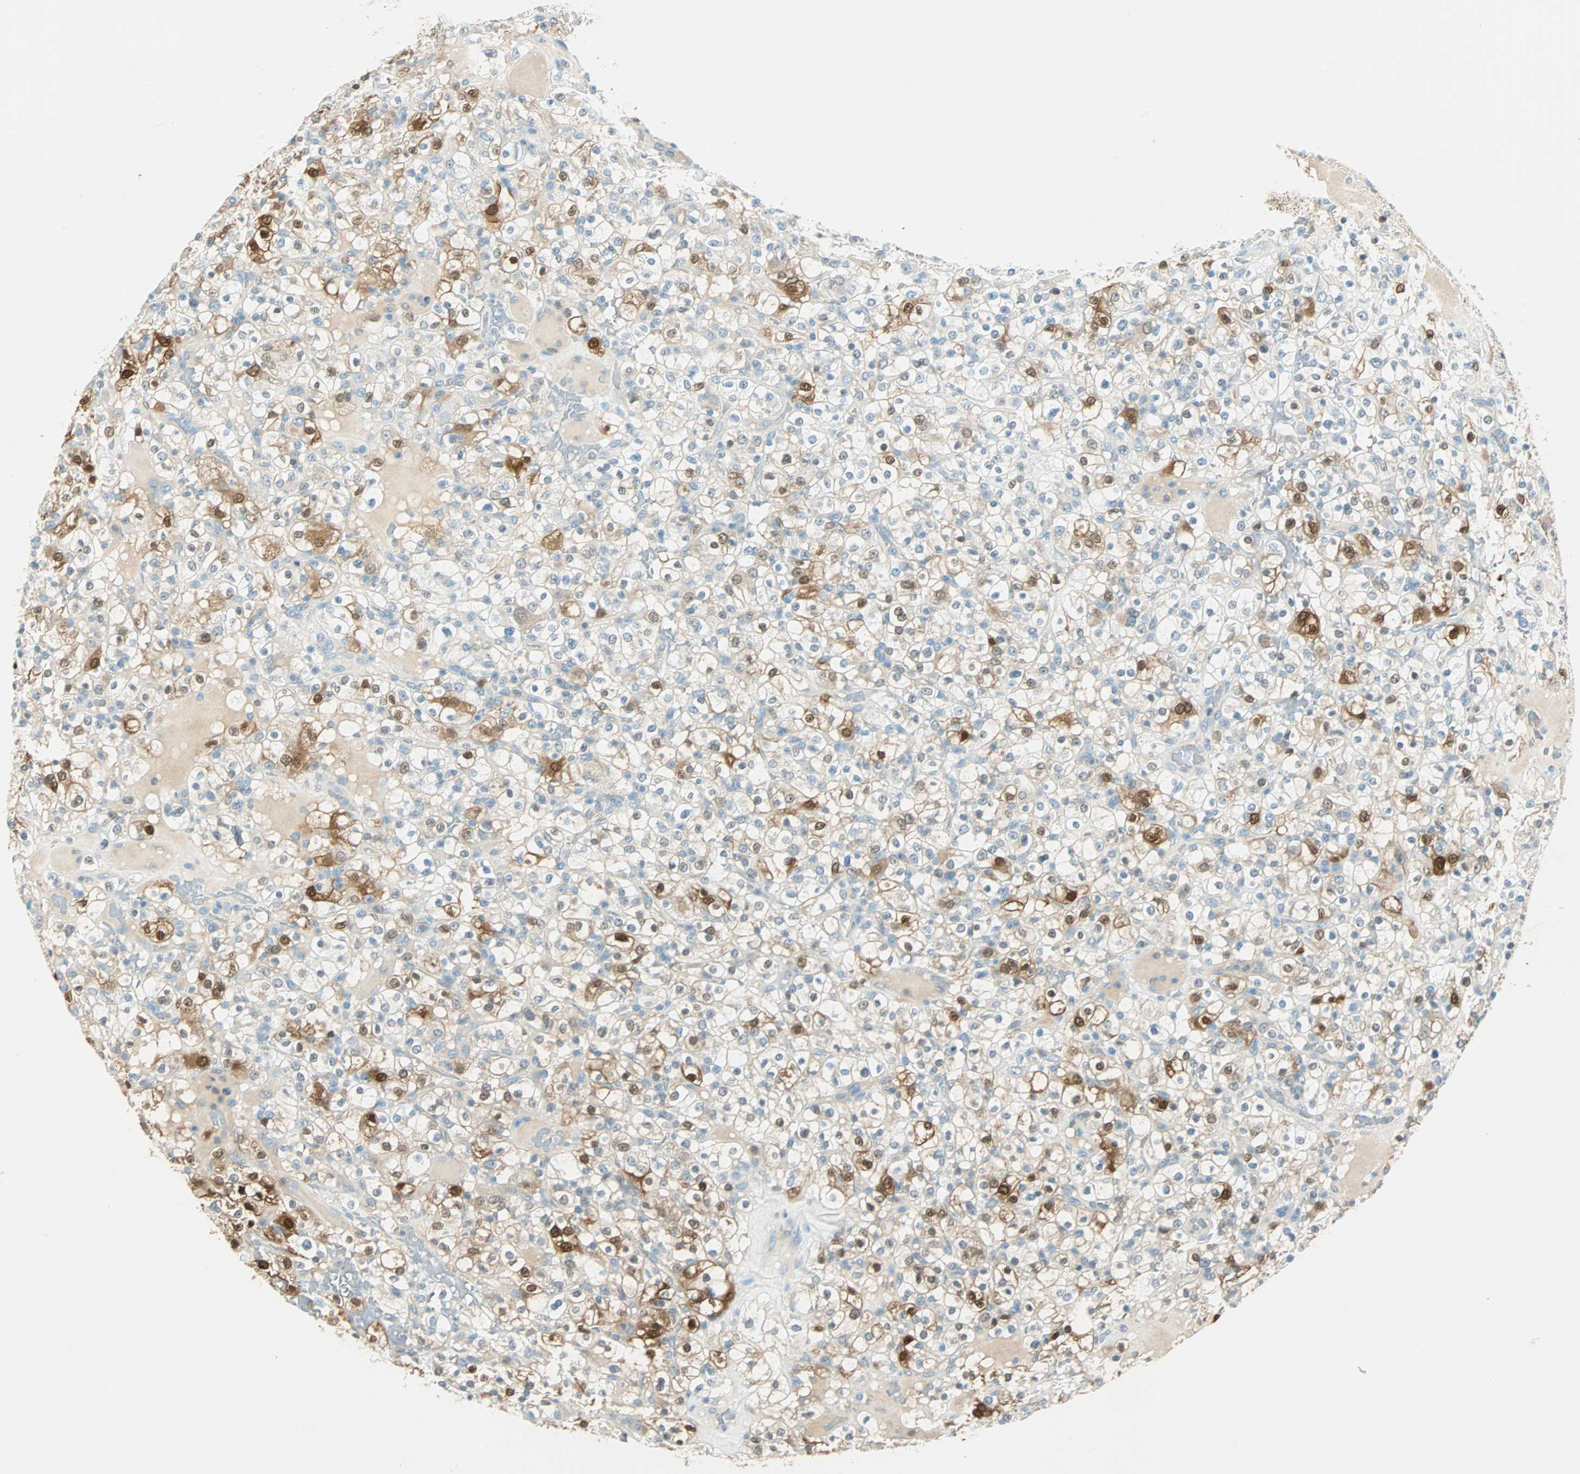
{"staining": {"intensity": "strong", "quantity": "25%-75%", "location": "cytoplasmic/membranous,nuclear"}, "tissue": "renal cancer", "cell_type": "Tumor cells", "image_type": "cancer", "snomed": [{"axis": "morphology", "description": "Normal tissue, NOS"}, {"axis": "morphology", "description": "Adenocarcinoma, NOS"}, {"axis": "topography", "description": "Kidney"}], "caption": "This image reveals IHC staining of adenocarcinoma (renal), with high strong cytoplasmic/membranous and nuclear positivity in about 25%-75% of tumor cells.", "gene": "S100A1", "patient": {"sex": "female", "age": 72}}